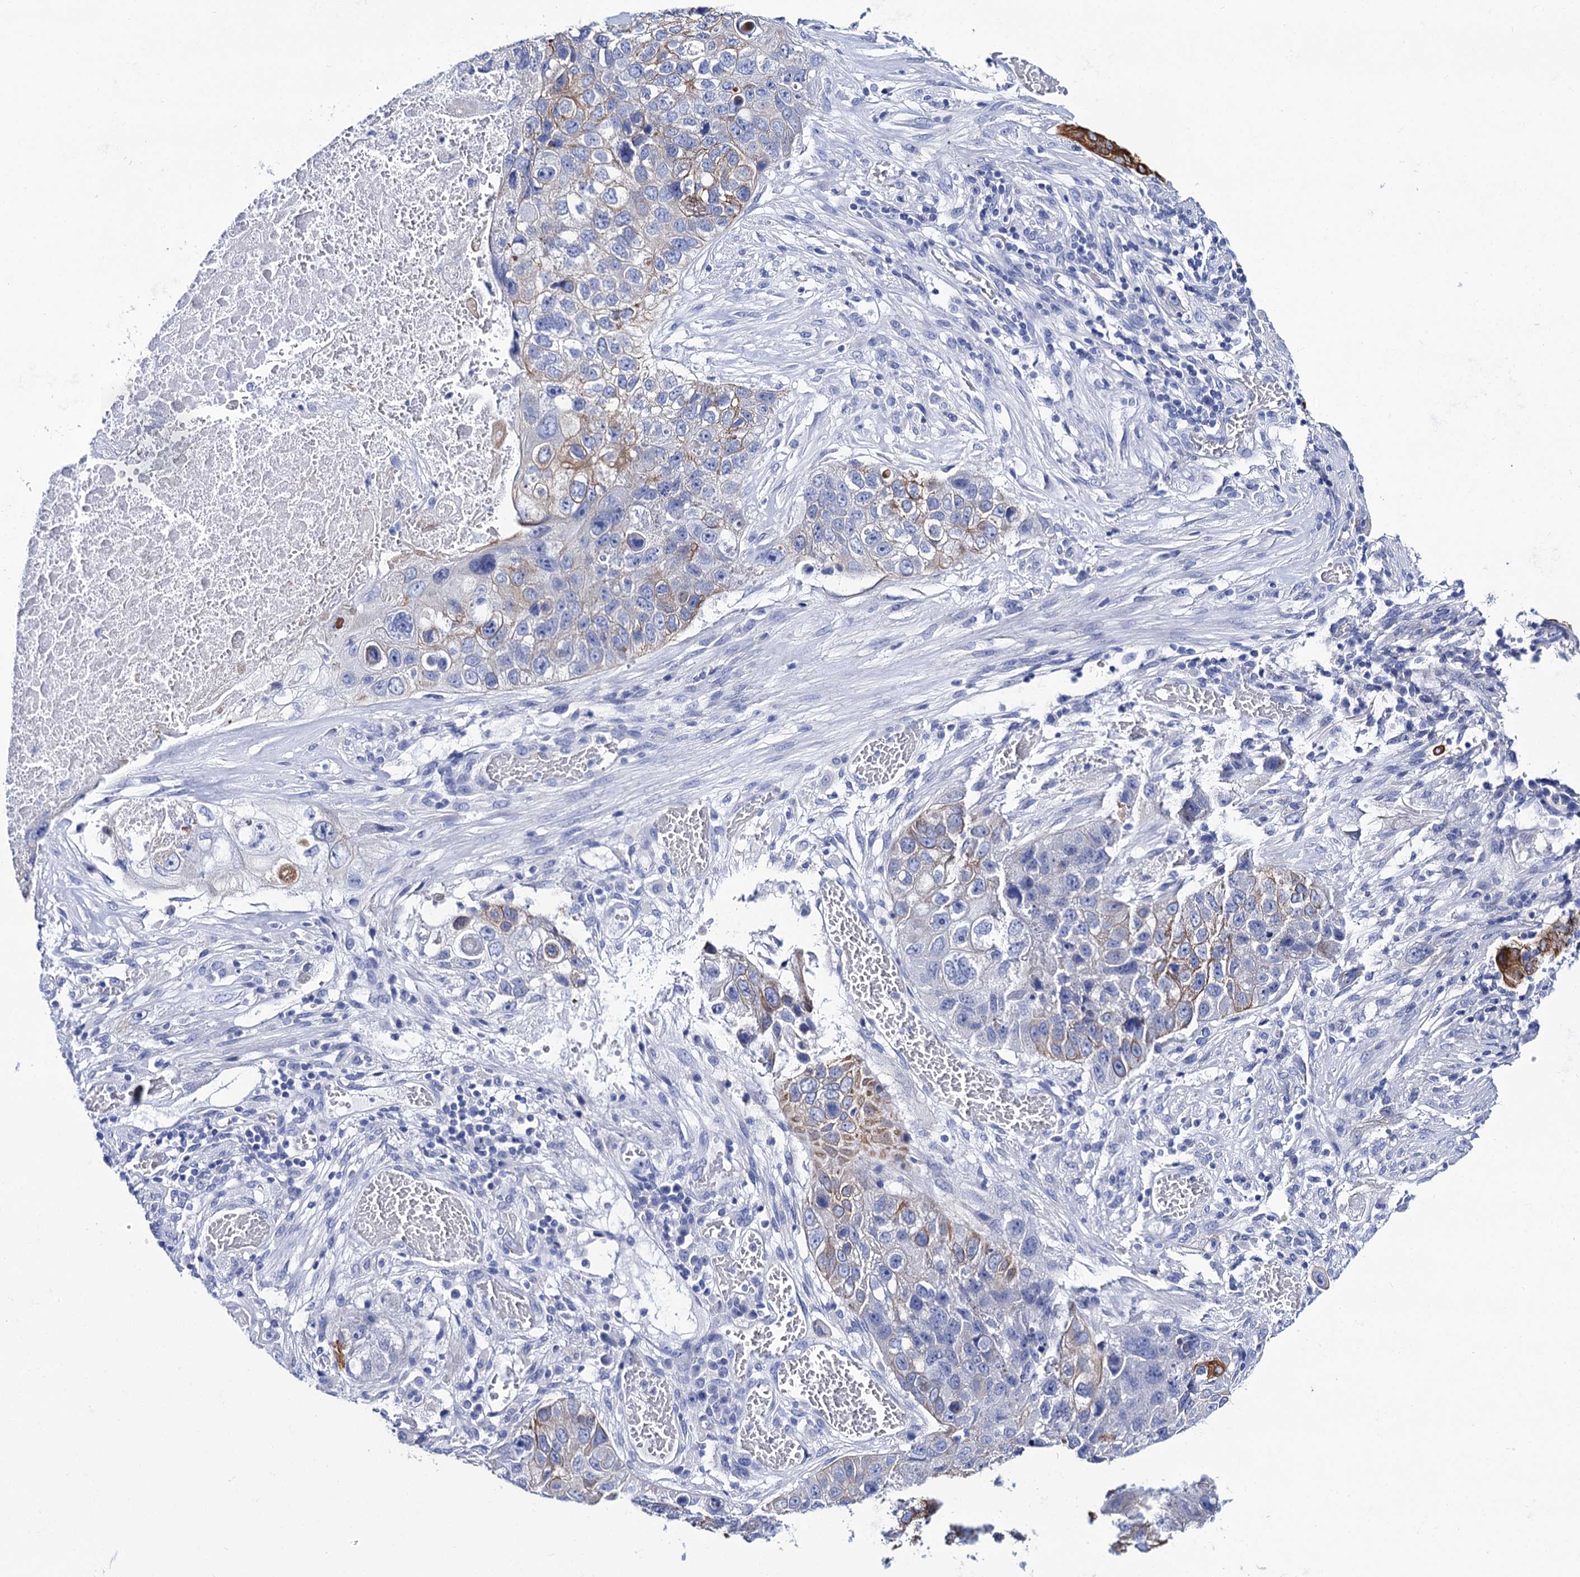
{"staining": {"intensity": "weak", "quantity": "25%-75%", "location": "cytoplasmic/membranous"}, "tissue": "lung cancer", "cell_type": "Tumor cells", "image_type": "cancer", "snomed": [{"axis": "morphology", "description": "Squamous cell carcinoma, NOS"}, {"axis": "topography", "description": "Lung"}], "caption": "Lung cancer stained for a protein displays weak cytoplasmic/membranous positivity in tumor cells.", "gene": "RAB3IP", "patient": {"sex": "male", "age": 61}}